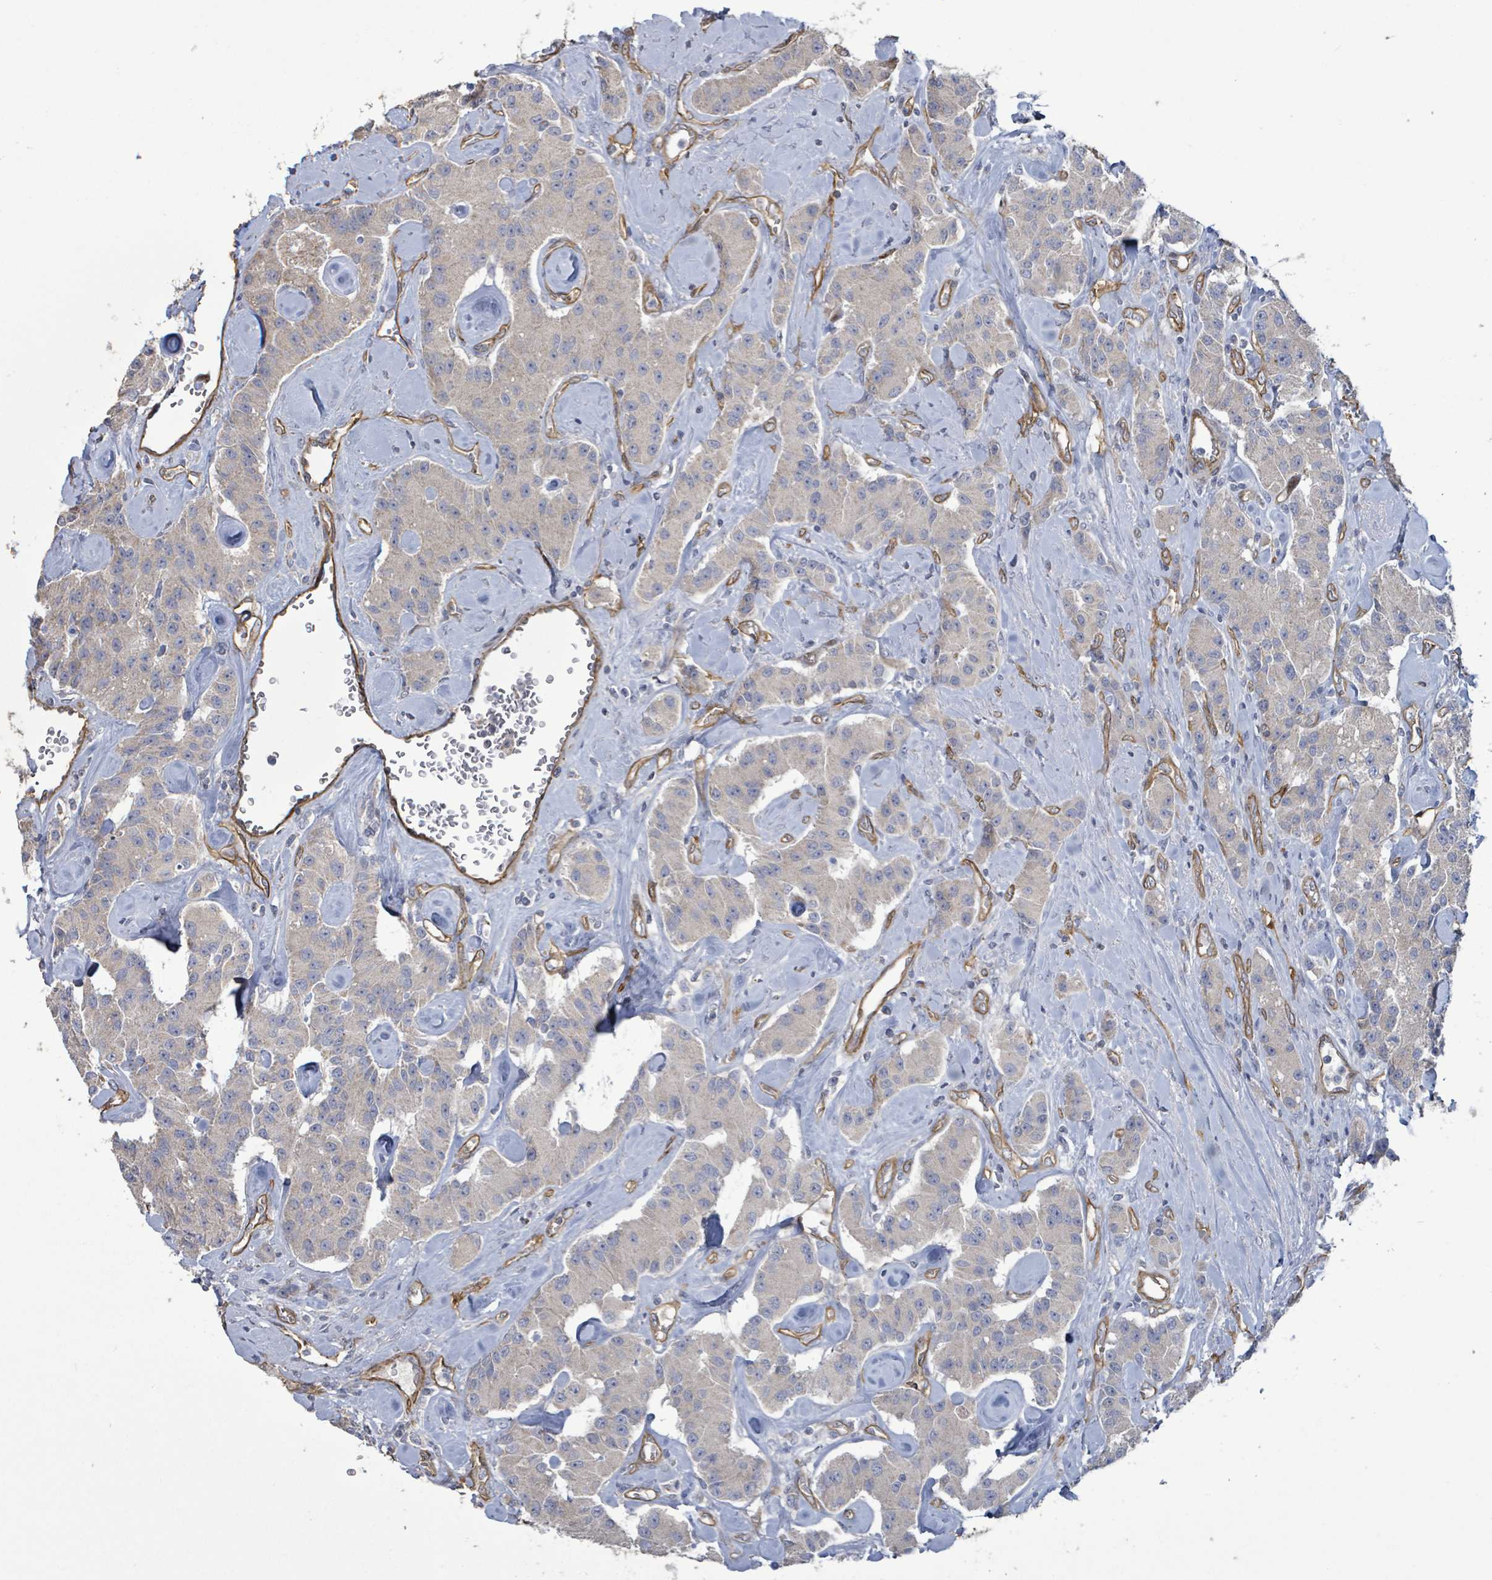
{"staining": {"intensity": "negative", "quantity": "none", "location": "none"}, "tissue": "carcinoid", "cell_type": "Tumor cells", "image_type": "cancer", "snomed": [{"axis": "morphology", "description": "Carcinoid, malignant, NOS"}, {"axis": "topography", "description": "Pancreas"}], "caption": "An image of human carcinoid (malignant) is negative for staining in tumor cells. The staining is performed using DAB brown chromogen with nuclei counter-stained in using hematoxylin.", "gene": "KANK3", "patient": {"sex": "male", "age": 41}}